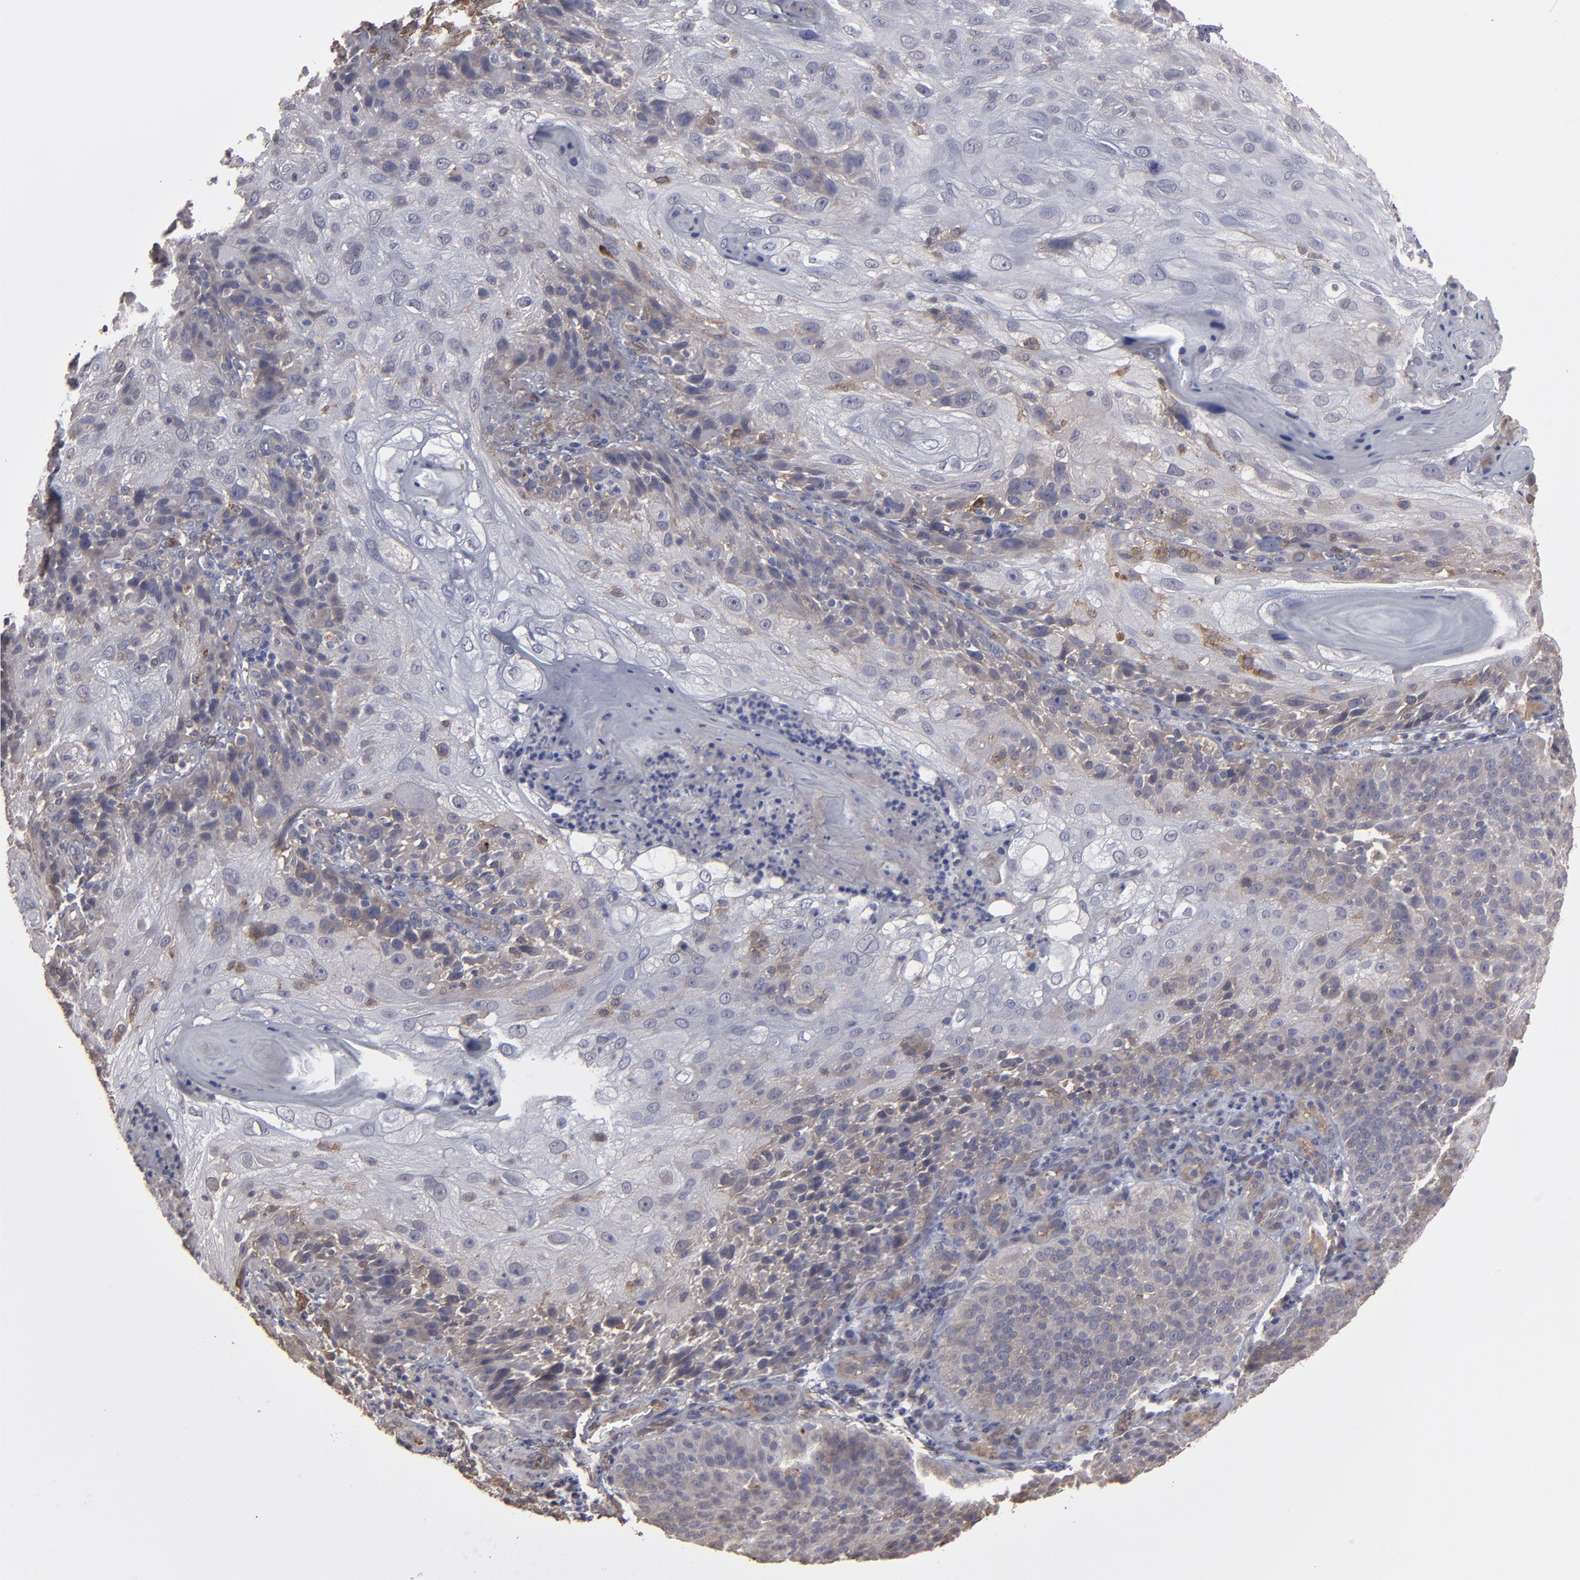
{"staining": {"intensity": "weak", "quantity": "25%-75%", "location": "cytoplasmic/membranous"}, "tissue": "skin cancer", "cell_type": "Tumor cells", "image_type": "cancer", "snomed": [{"axis": "morphology", "description": "Normal tissue, NOS"}, {"axis": "morphology", "description": "Squamous cell carcinoma, NOS"}, {"axis": "topography", "description": "Skin"}], "caption": "Immunohistochemical staining of human skin cancer (squamous cell carcinoma) displays weak cytoplasmic/membranous protein staining in approximately 25%-75% of tumor cells.", "gene": "ITGB5", "patient": {"sex": "female", "age": 83}}